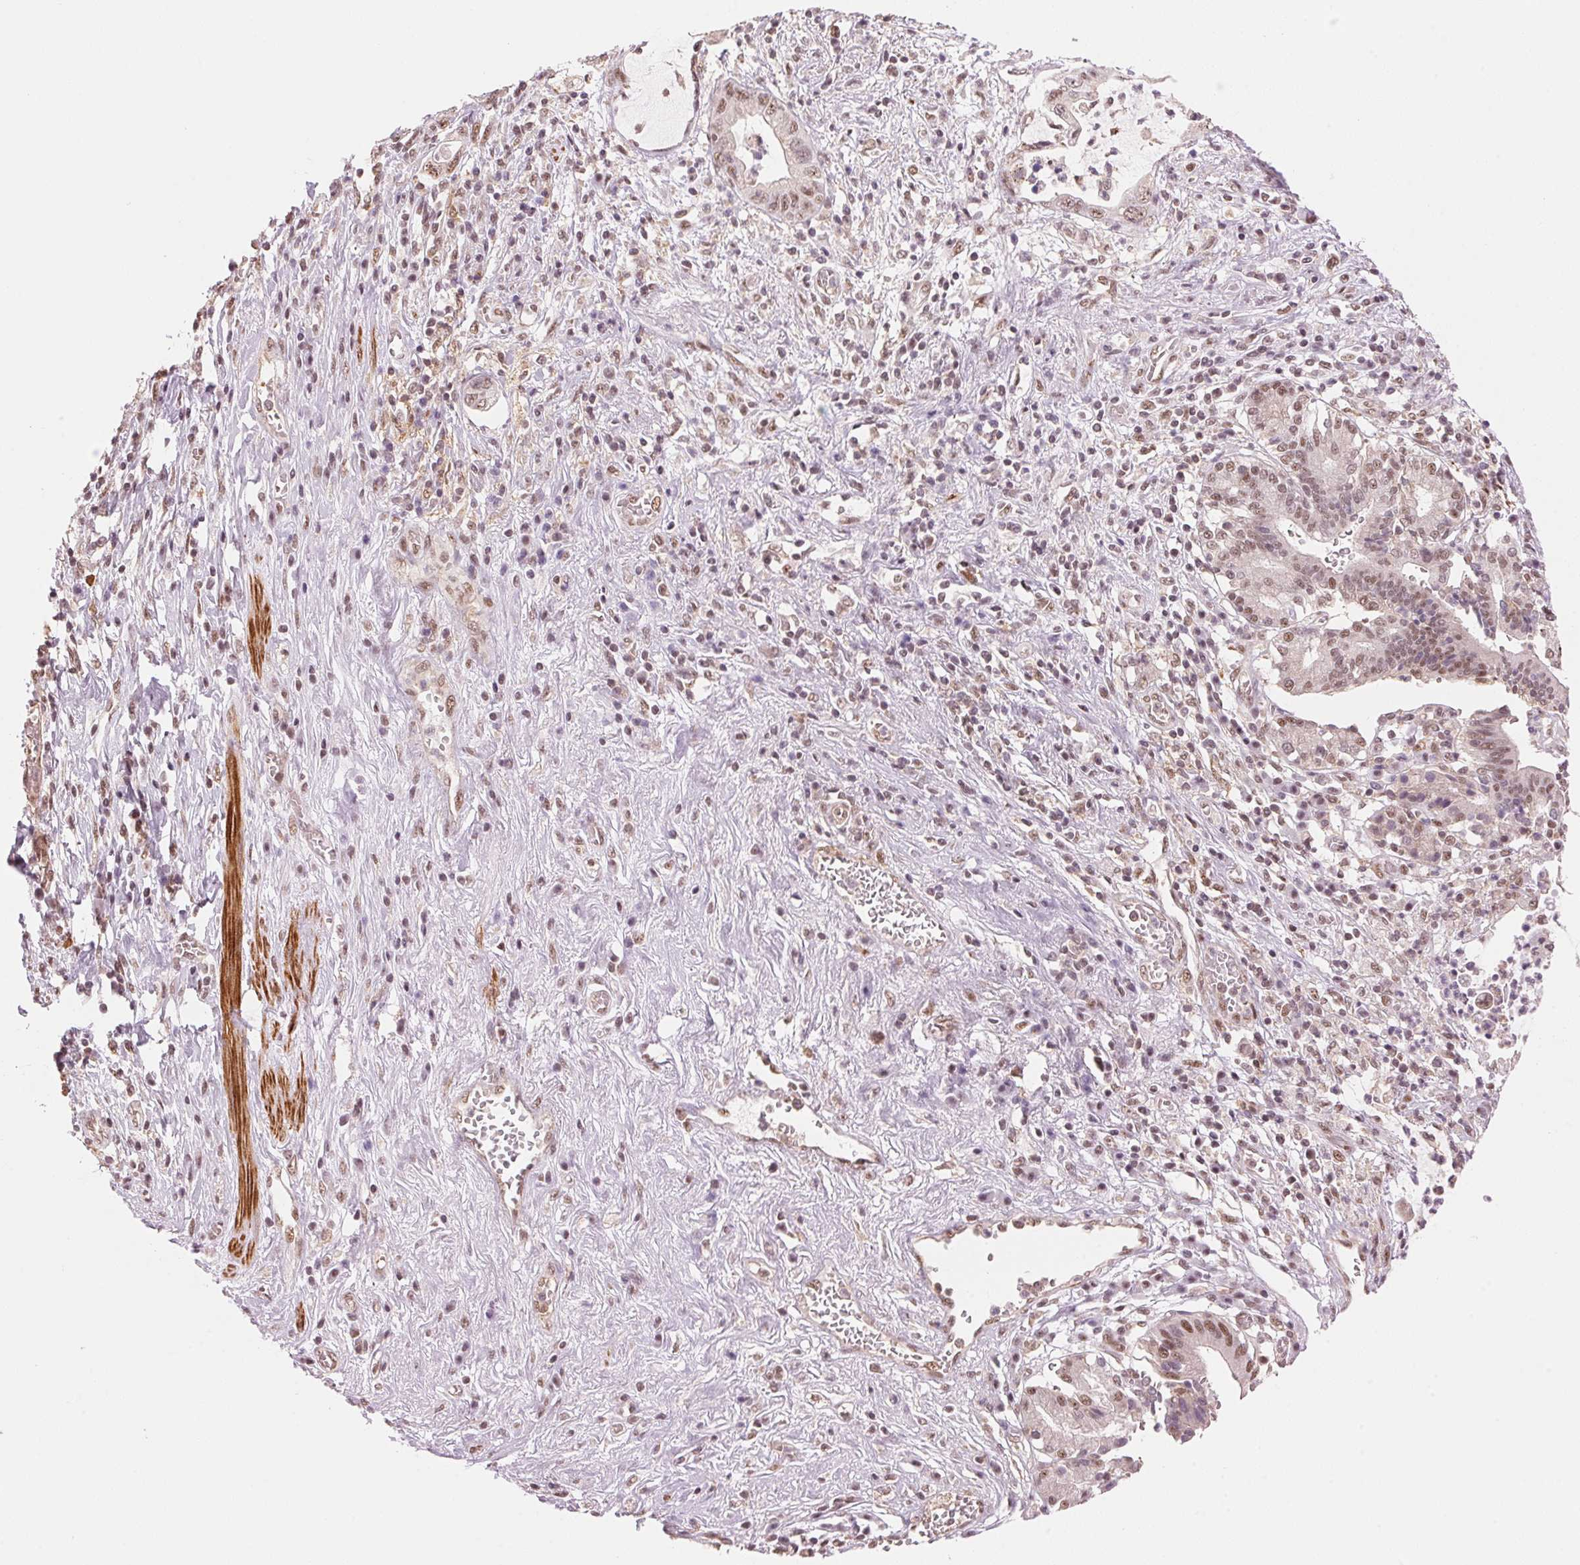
{"staining": {"intensity": "moderate", "quantity": ">75%", "location": "nuclear"}, "tissue": "pancreatic cancer", "cell_type": "Tumor cells", "image_type": "cancer", "snomed": [{"axis": "morphology", "description": "Adenocarcinoma, NOS"}, {"axis": "topography", "description": "Pancreas"}], "caption": "Immunohistochemistry (IHC) histopathology image of human pancreatic cancer stained for a protein (brown), which shows medium levels of moderate nuclear staining in approximately >75% of tumor cells.", "gene": "HNRNPDL", "patient": {"sex": "female", "age": 72}}